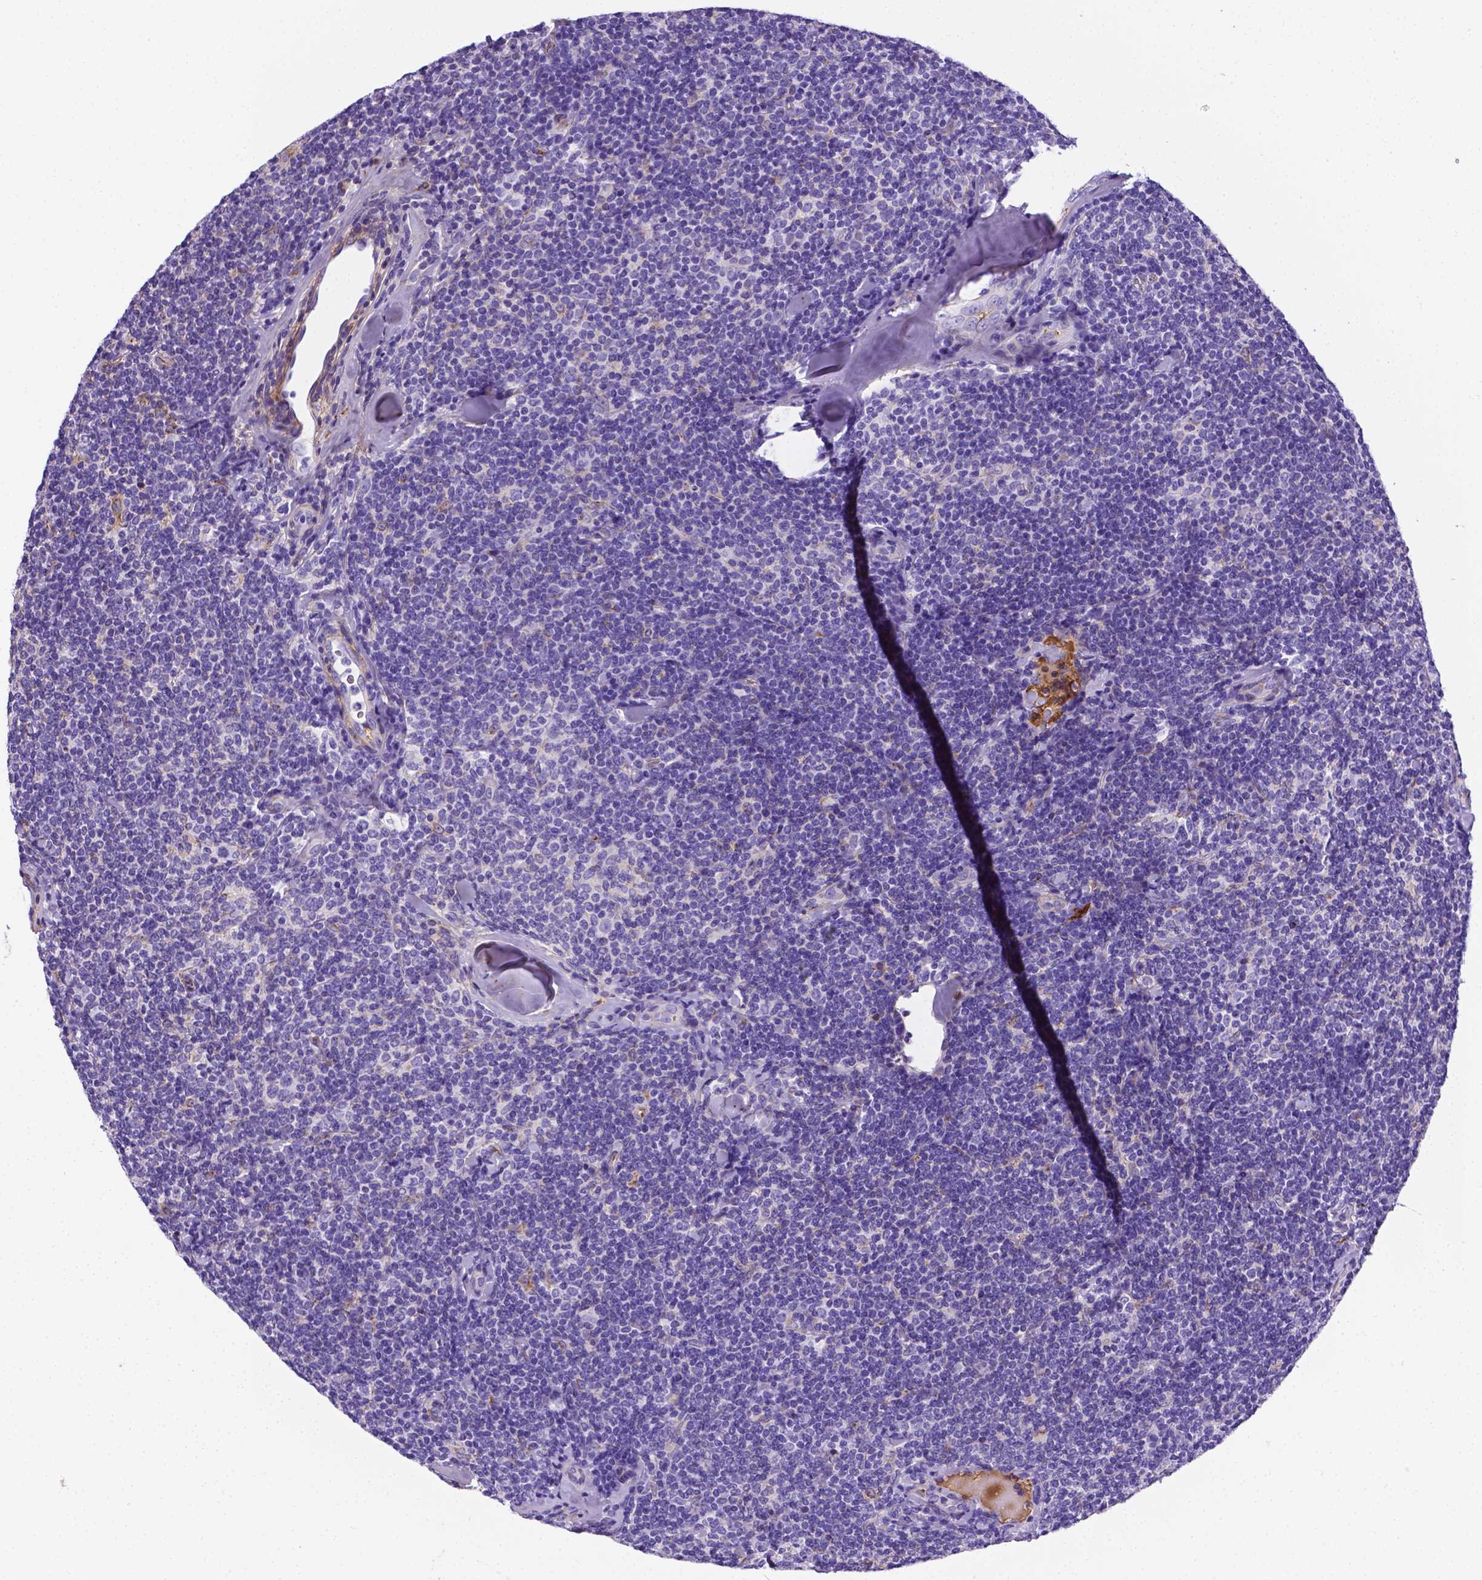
{"staining": {"intensity": "negative", "quantity": "none", "location": "none"}, "tissue": "lymphoma", "cell_type": "Tumor cells", "image_type": "cancer", "snomed": [{"axis": "morphology", "description": "Malignant lymphoma, non-Hodgkin's type, Low grade"}, {"axis": "topography", "description": "Lymph node"}], "caption": "Protein analysis of low-grade malignant lymphoma, non-Hodgkin's type displays no significant staining in tumor cells.", "gene": "APOE", "patient": {"sex": "female", "age": 56}}